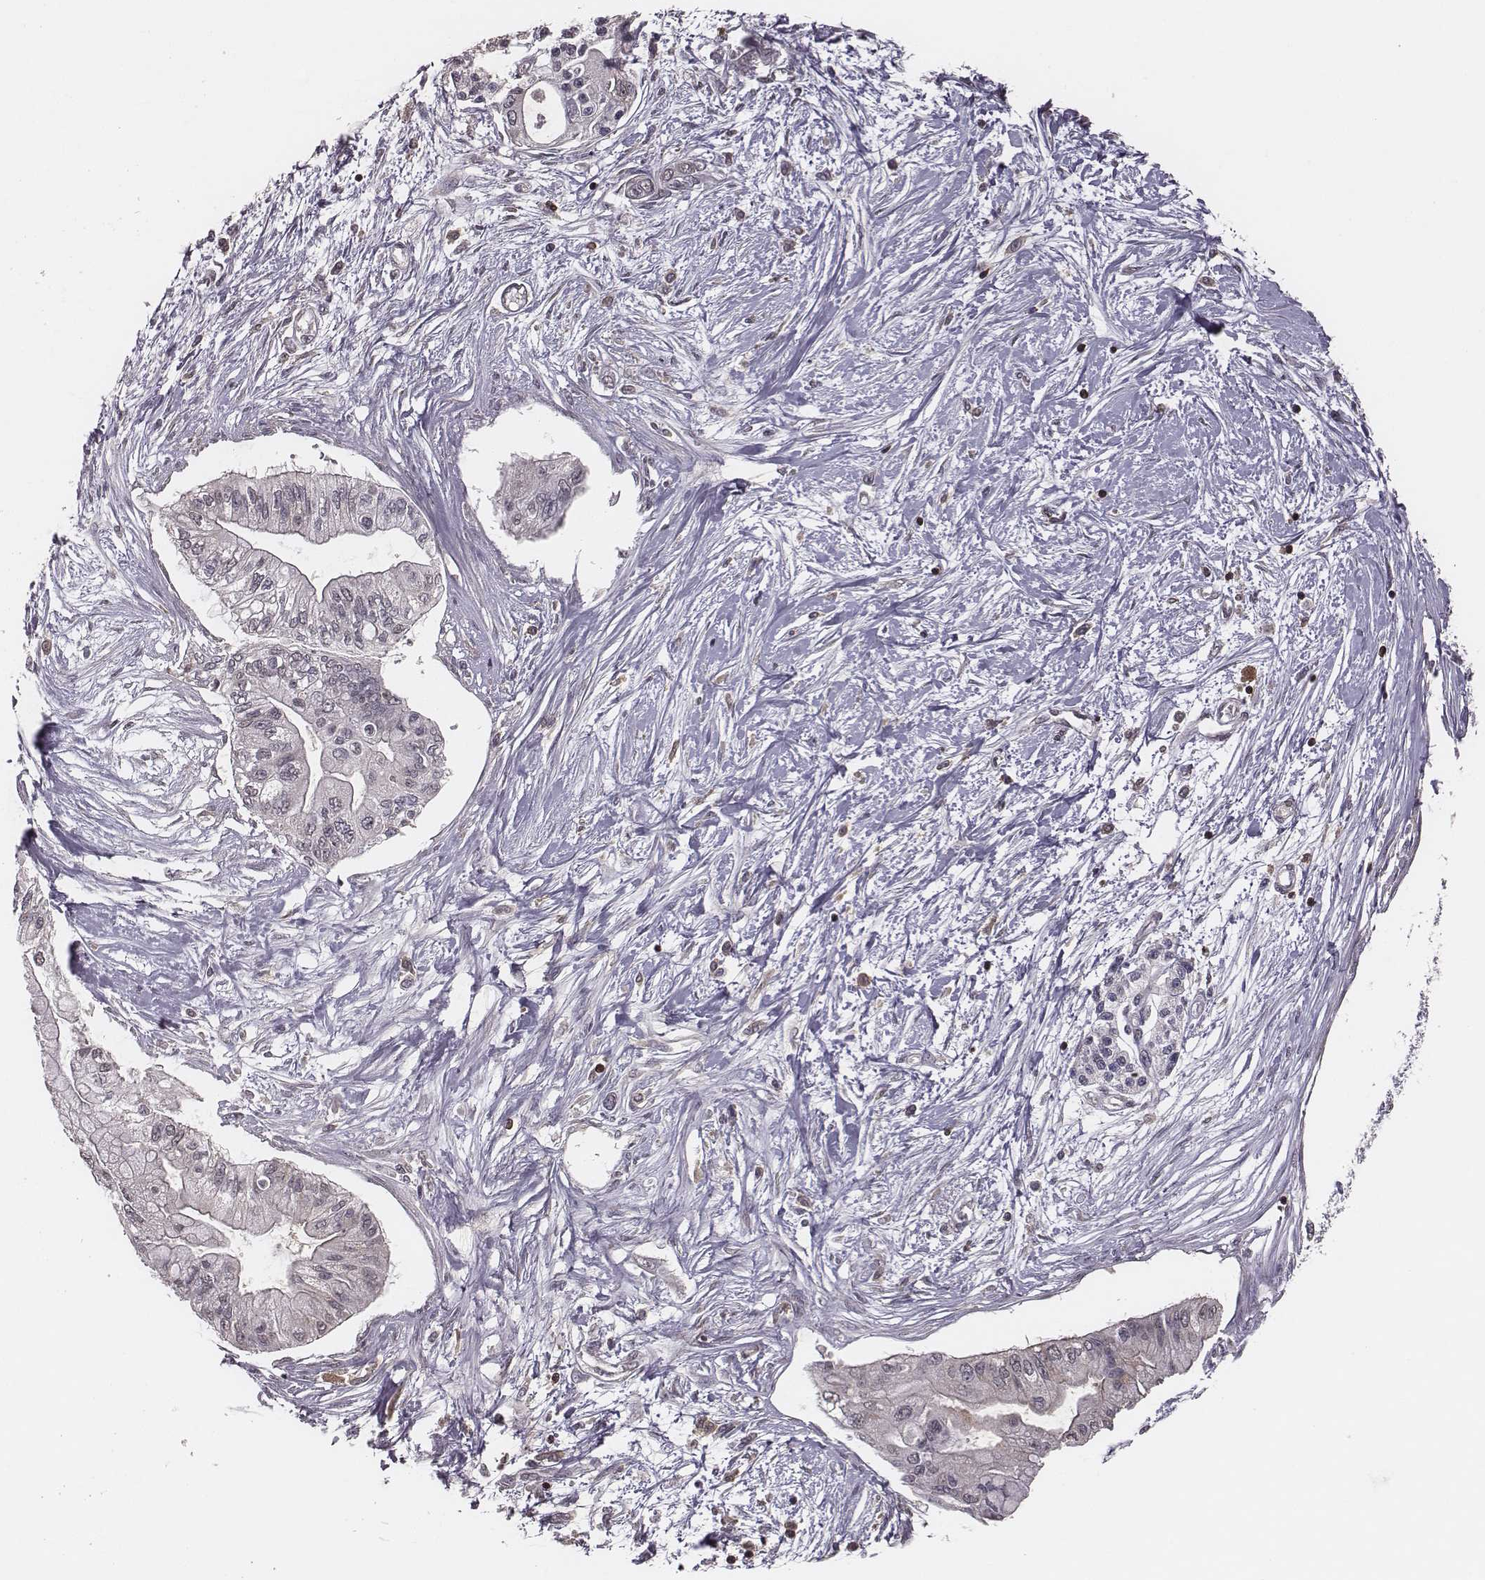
{"staining": {"intensity": "negative", "quantity": "none", "location": "none"}, "tissue": "pancreatic cancer", "cell_type": "Tumor cells", "image_type": "cancer", "snomed": [{"axis": "morphology", "description": "Adenocarcinoma, NOS"}, {"axis": "topography", "description": "Pancreas"}], "caption": "High magnification brightfield microscopy of pancreatic cancer stained with DAB (brown) and counterstained with hematoxylin (blue): tumor cells show no significant expression.", "gene": "PILRA", "patient": {"sex": "female", "age": 77}}